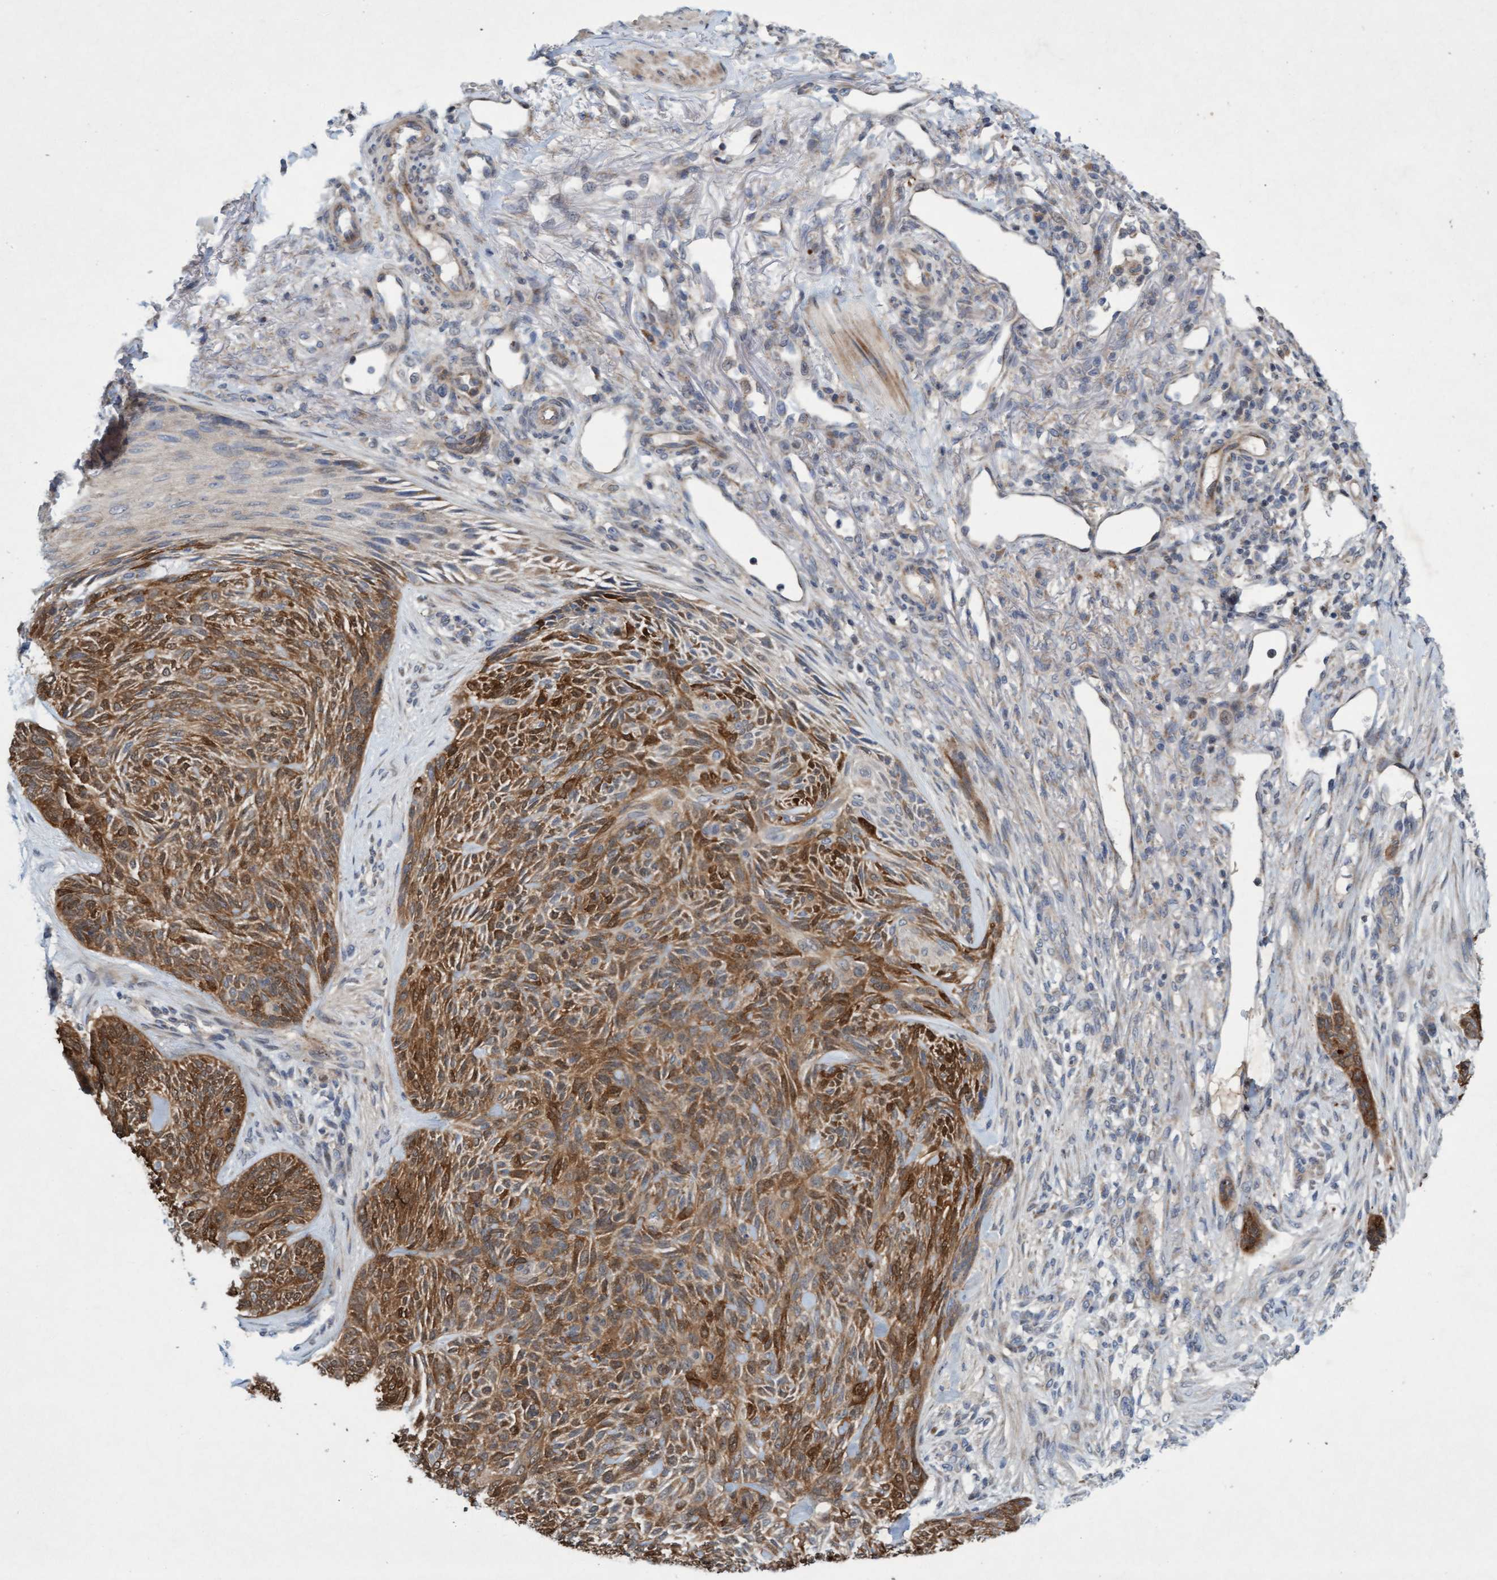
{"staining": {"intensity": "moderate", "quantity": ">75%", "location": "cytoplasmic/membranous,nuclear"}, "tissue": "skin cancer", "cell_type": "Tumor cells", "image_type": "cancer", "snomed": [{"axis": "morphology", "description": "Basal cell carcinoma"}, {"axis": "topography", "description": "Skin"}], "caption": "Skin cancer (basal cell carcinoma) stained with a brown dye reveals moderate cytoplasmic/membranous and nuclear positive staining in about >75% of tumor cells.", "gene": "DDHD2", "patient": {"sex": "male", "age": 55}}